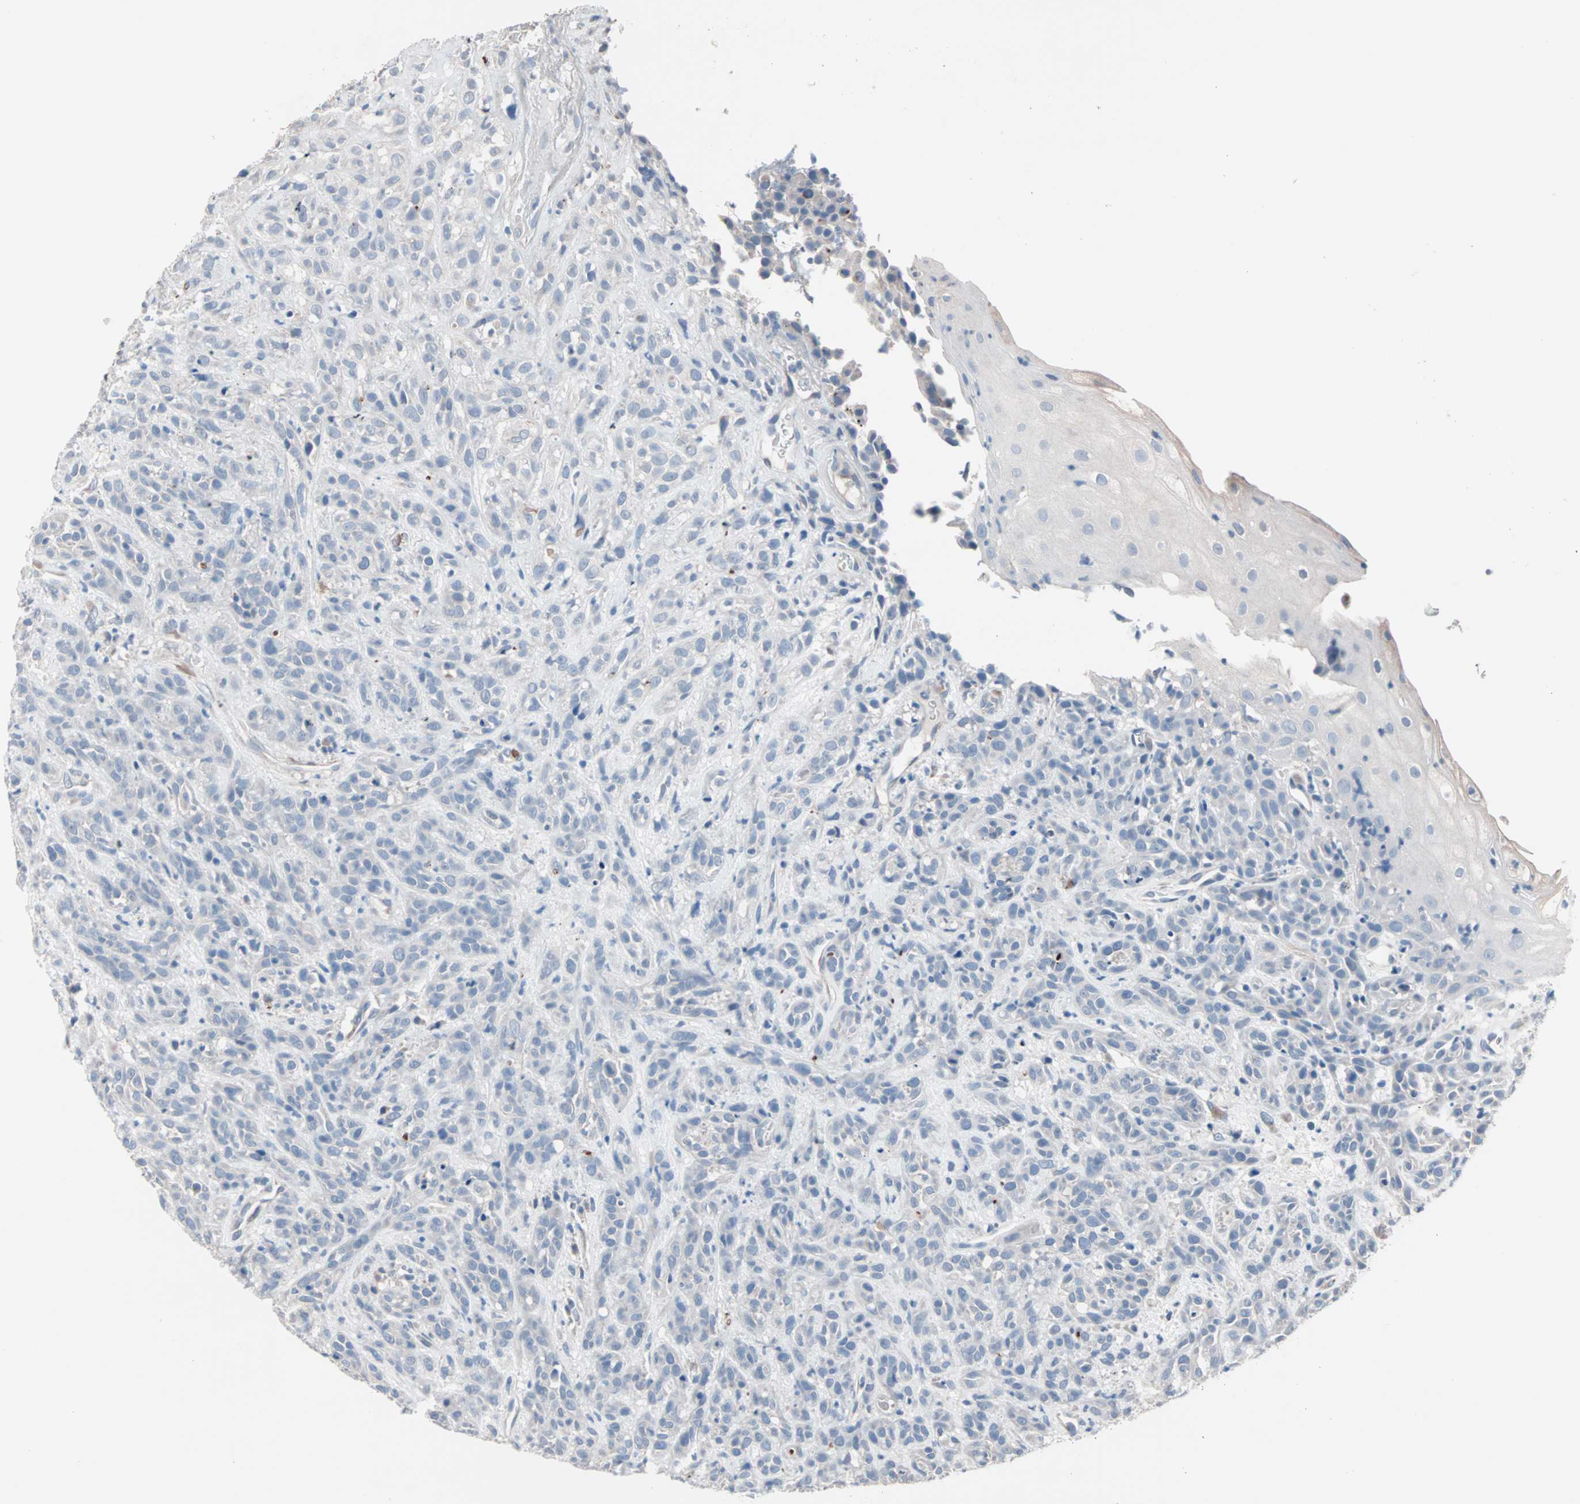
{"staining": {"intensity": "negative", "quantity": "none", "location": "none"}, "tissue": "head and neck cancer", "cell_type": "Tumor cells", "image_type": "cancer", "snomed": [{"axis": "morphology", "description": "Normal tissue, NOS"}, {"axis": "morphology", "description": "Squamous cell carcinoma, NOS"}, {"axis": "topography", "description": "Cartilage tissue"}, {"axis": "topography", "description": "Head-Neck"}], "caption": "Head and neck cancer stained for a protein using IHC demonstrates no positivity tumor cells.", "gene": "ULBP1", "patient": {"sex": "male", "age": 62}}